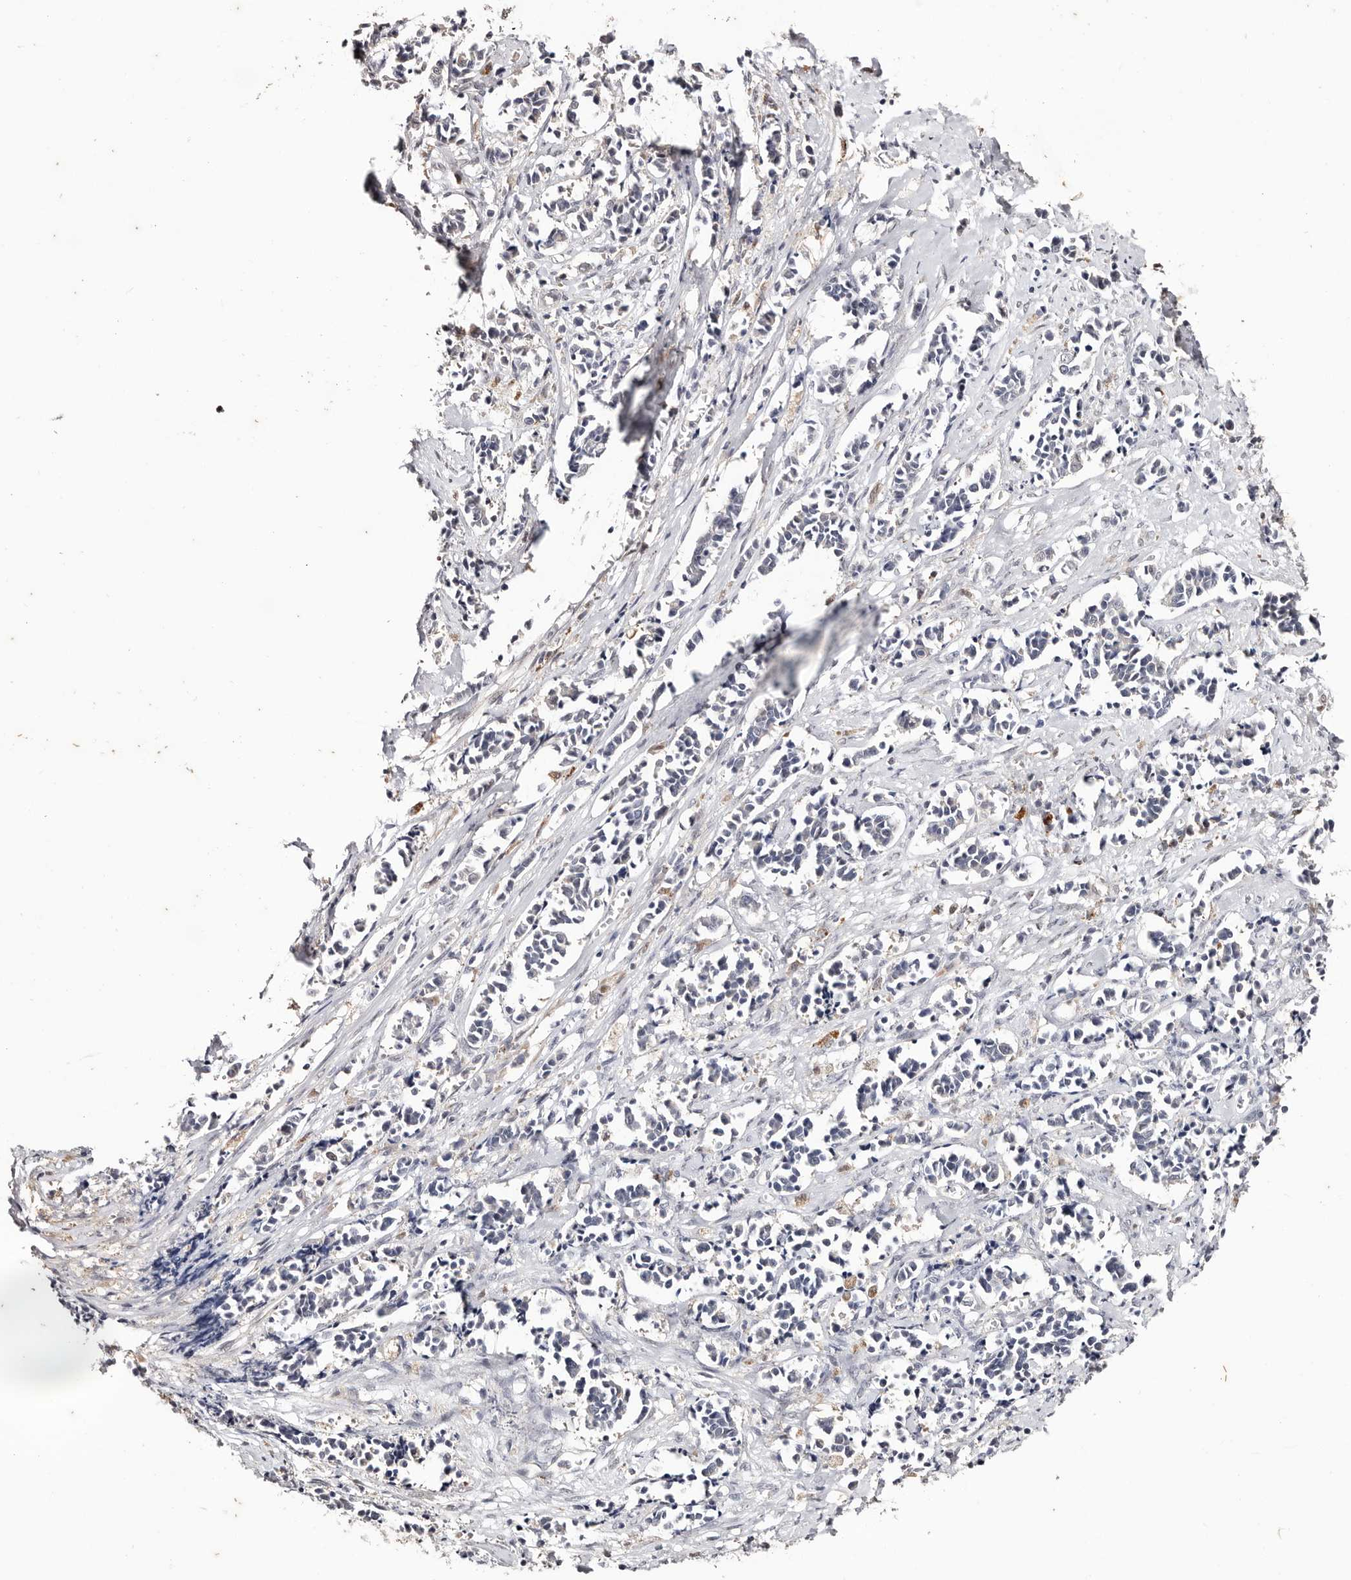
{"staining": {"intensity": "negative", "quantity": "none", "location": "none"}, "tissue": "cervical cancer", "cell_type": "Tumor cells", "image_type": "cancer", "snomed": [{"axis": "morphology", "description": "Normal tissue, NOS"}, {"axis": "morphology", "description": "Squamous cell carcinoma, NOS"}, {"axis": "topography", "description": "Cervix"}], "caption": "High power microscopy histopathology image of an immunohistochemistry histopathology image of cervical cancer (squamous cell carcinoma), revealing no significant positivity in tumor cells.", "gene": "TYW3", "patient": {"sex": "female", "age": 35}}